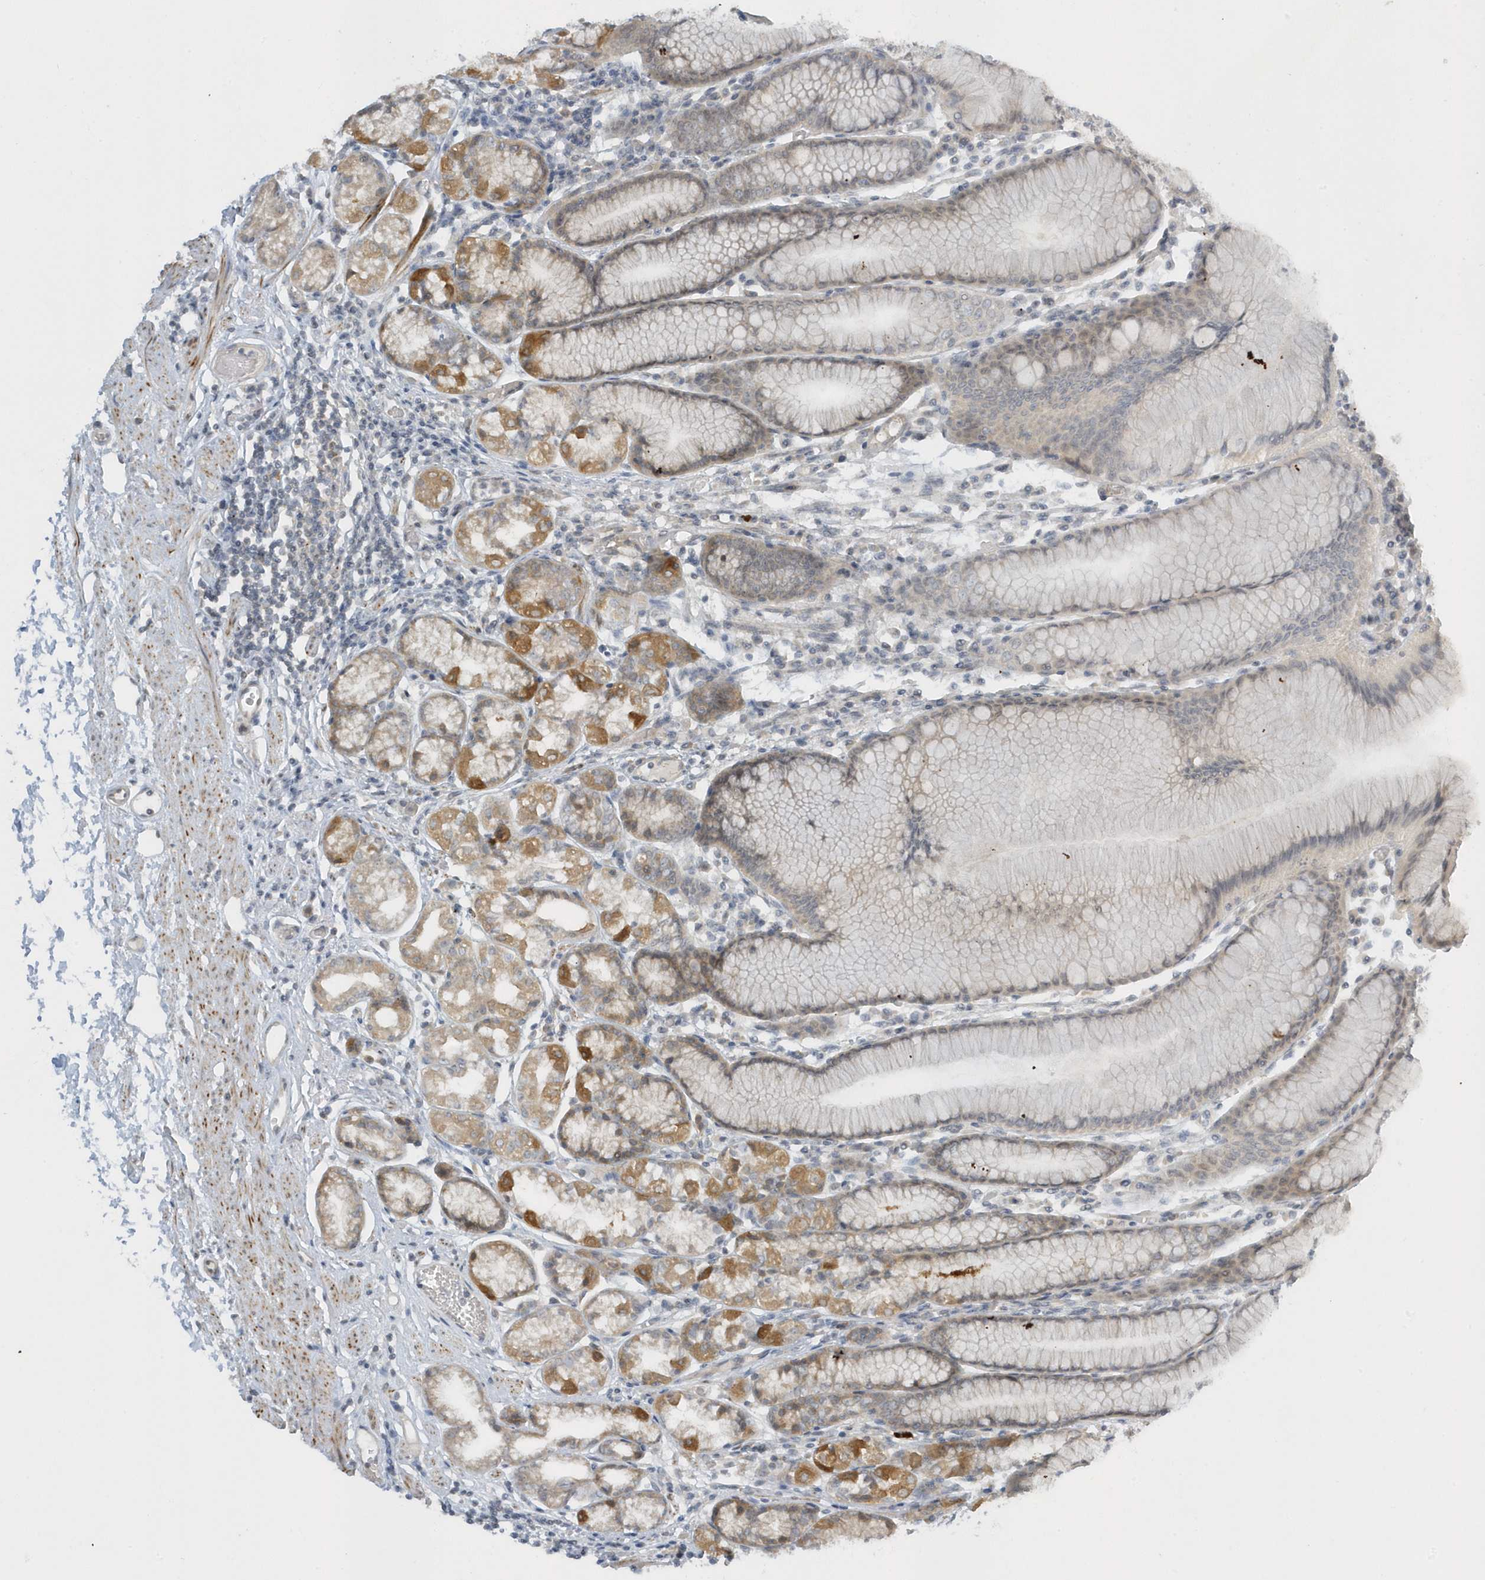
{"staining": {"intensity": "moderate", "quantity": "<25%", "location": "cytoplasmic/membranous"}, "tissue": "stomach", "cell_type": "Glandular cells", "image_type": "normal", "snomed": [{"axis": "morphology", "description": "Normal tissue, NOS"}, {"axis": "topography", "description": "Stomach"}], "caption": "The photomicrograph demonstrates staining of normal stomach, revealing moderate cytoplasmic/membranous protein positivity (brown color) within glandular cells. Using DAB (3,3'-diaminobenzidine) (brown) and hematoxylin (blue) stains, captured at high magnification using brightfield microscopy.", "gene": "SCN3A", "patient": {"sex": "female", "age": 57}}